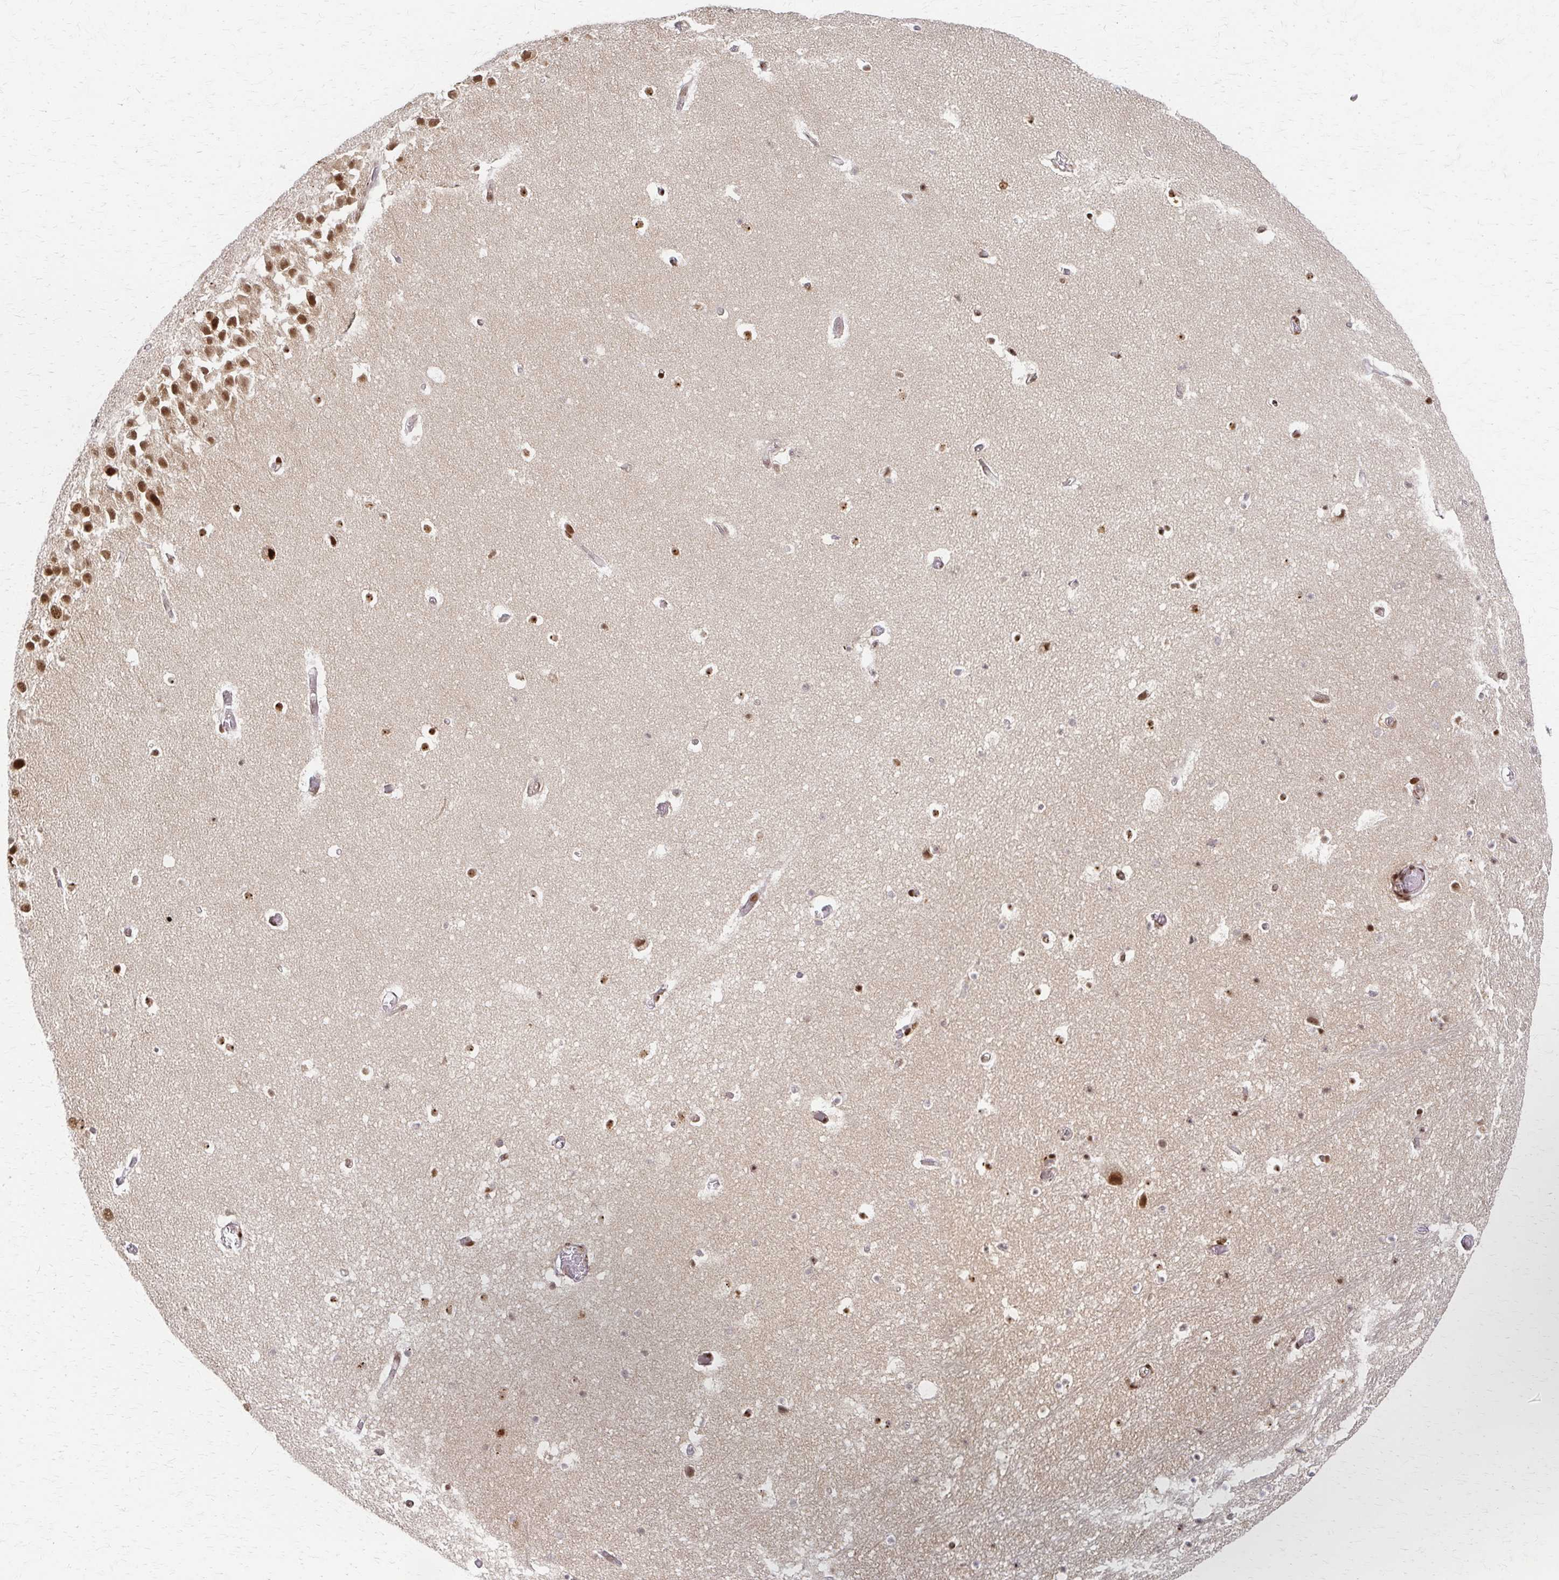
{"staining": {"intensity": "strong", "quantity": "25%-75%", "location": "nuclear"}, "tissue": "hippocampus", "cell_type": "Glial cells", "image_type": "normal", "snomed": [{"axis": "morphology", "description": "Normal tissue, NOS"}, {"axis": "topography", "description": "Hippocampus"}], "caption": "Immunohistochemistry (IHC) staining of benign hippocampus, which reveals high levels of strong nuclear staining in about 25%-75% of glial cells indicating strong nuclear protein positivity. The staining was performed using DAB (brown) for protein detection and nuclei were counterstained in hematoxylin (blue).", "gene": "PSMD7", "patient": {"sex": "male", "age": 26}}